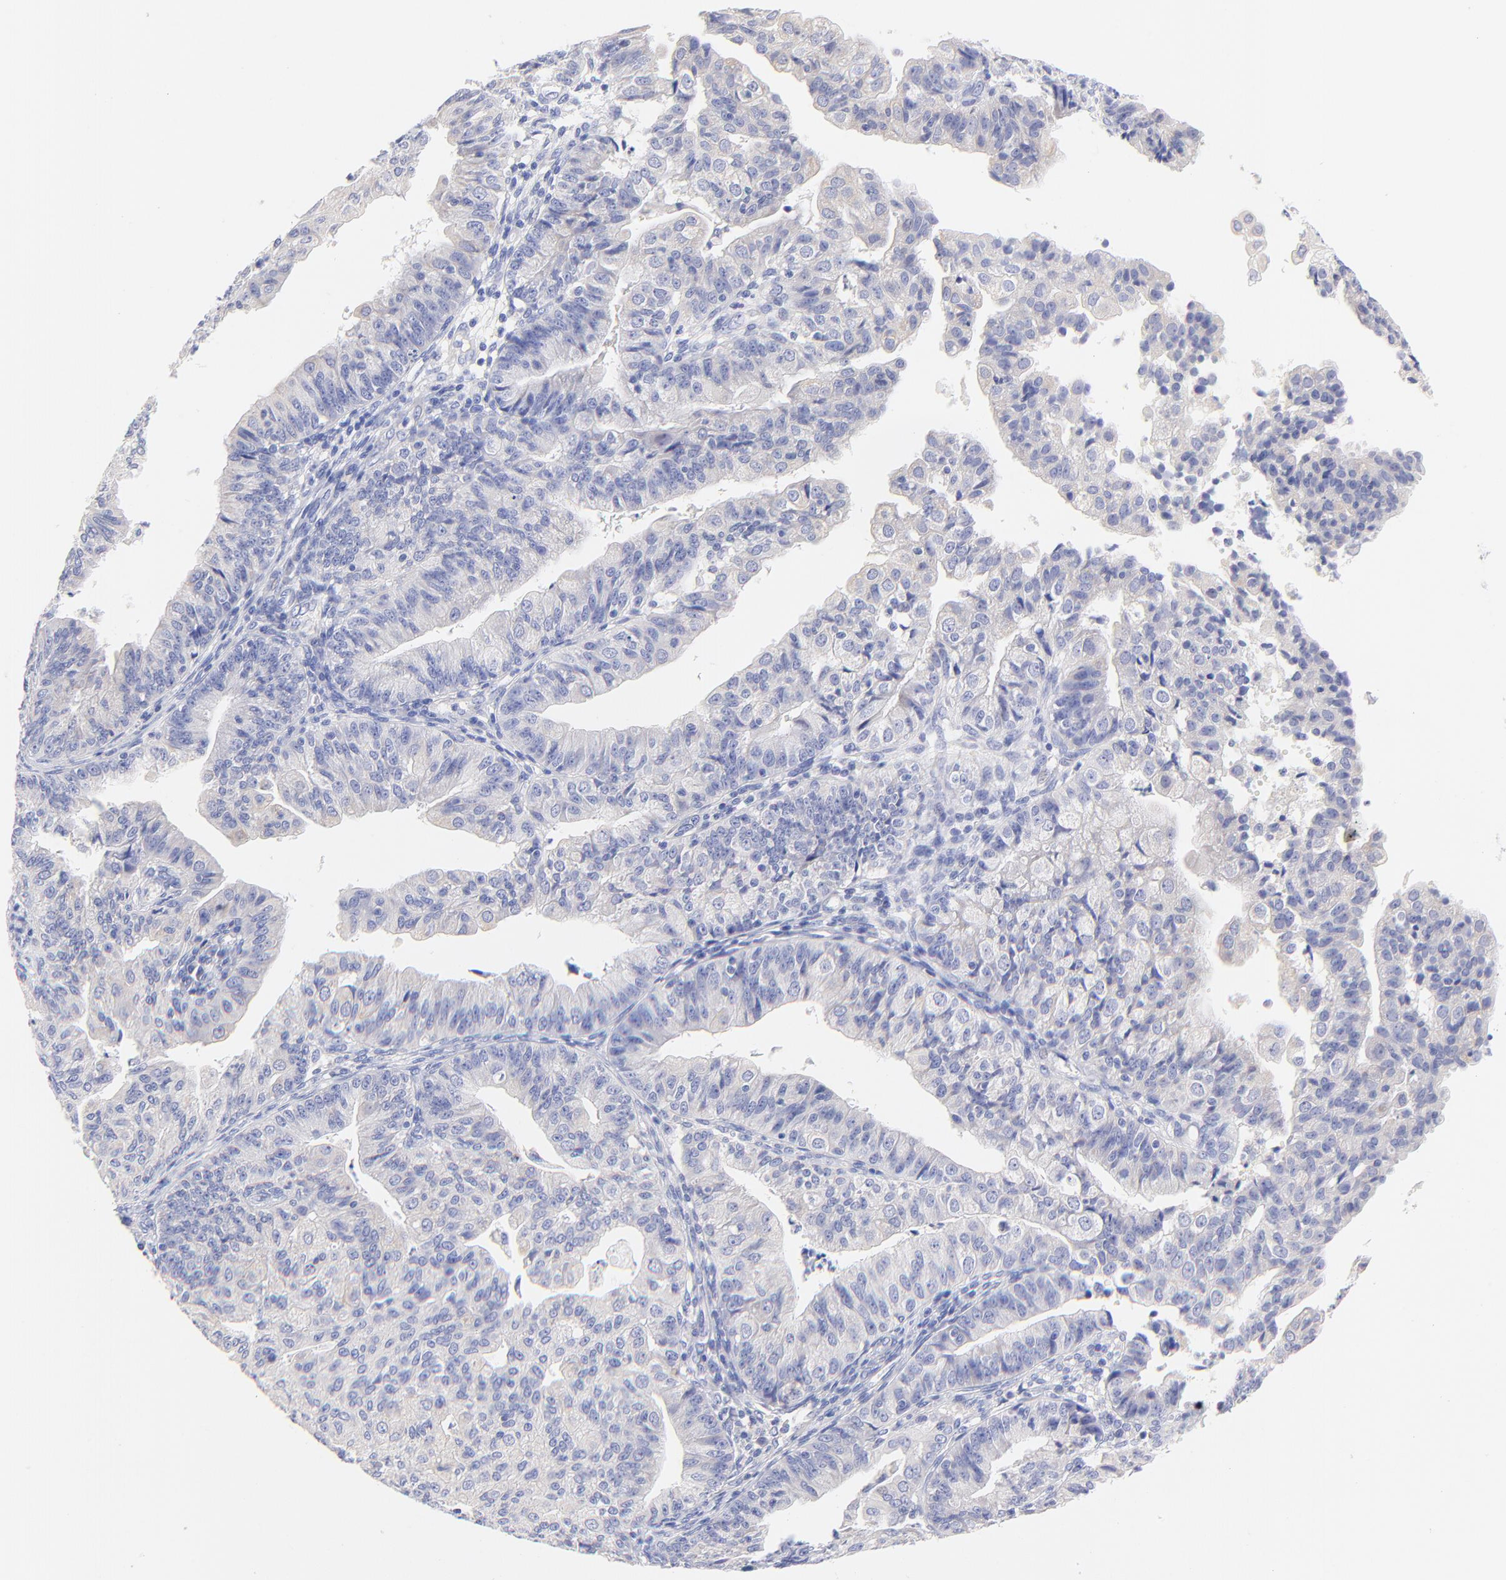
{"staining": {"intensity": "negative", "quantity": "none", "location": "none"}, "tissue": "endometrial cancer", "cell_type": "Tumor cells", "image_type": "cancer", "snomed": [{"axis": "morphology", "description": "Adenocarcinoma, NOS"}, {"axis": "topography", "description": "Endometrium"}], "caption": "Immunohistochemistry of endometrial cancer reveals no staining in tumor cells.", "gene": "EBP", "patient": {"sex": "female", "age": 56}}